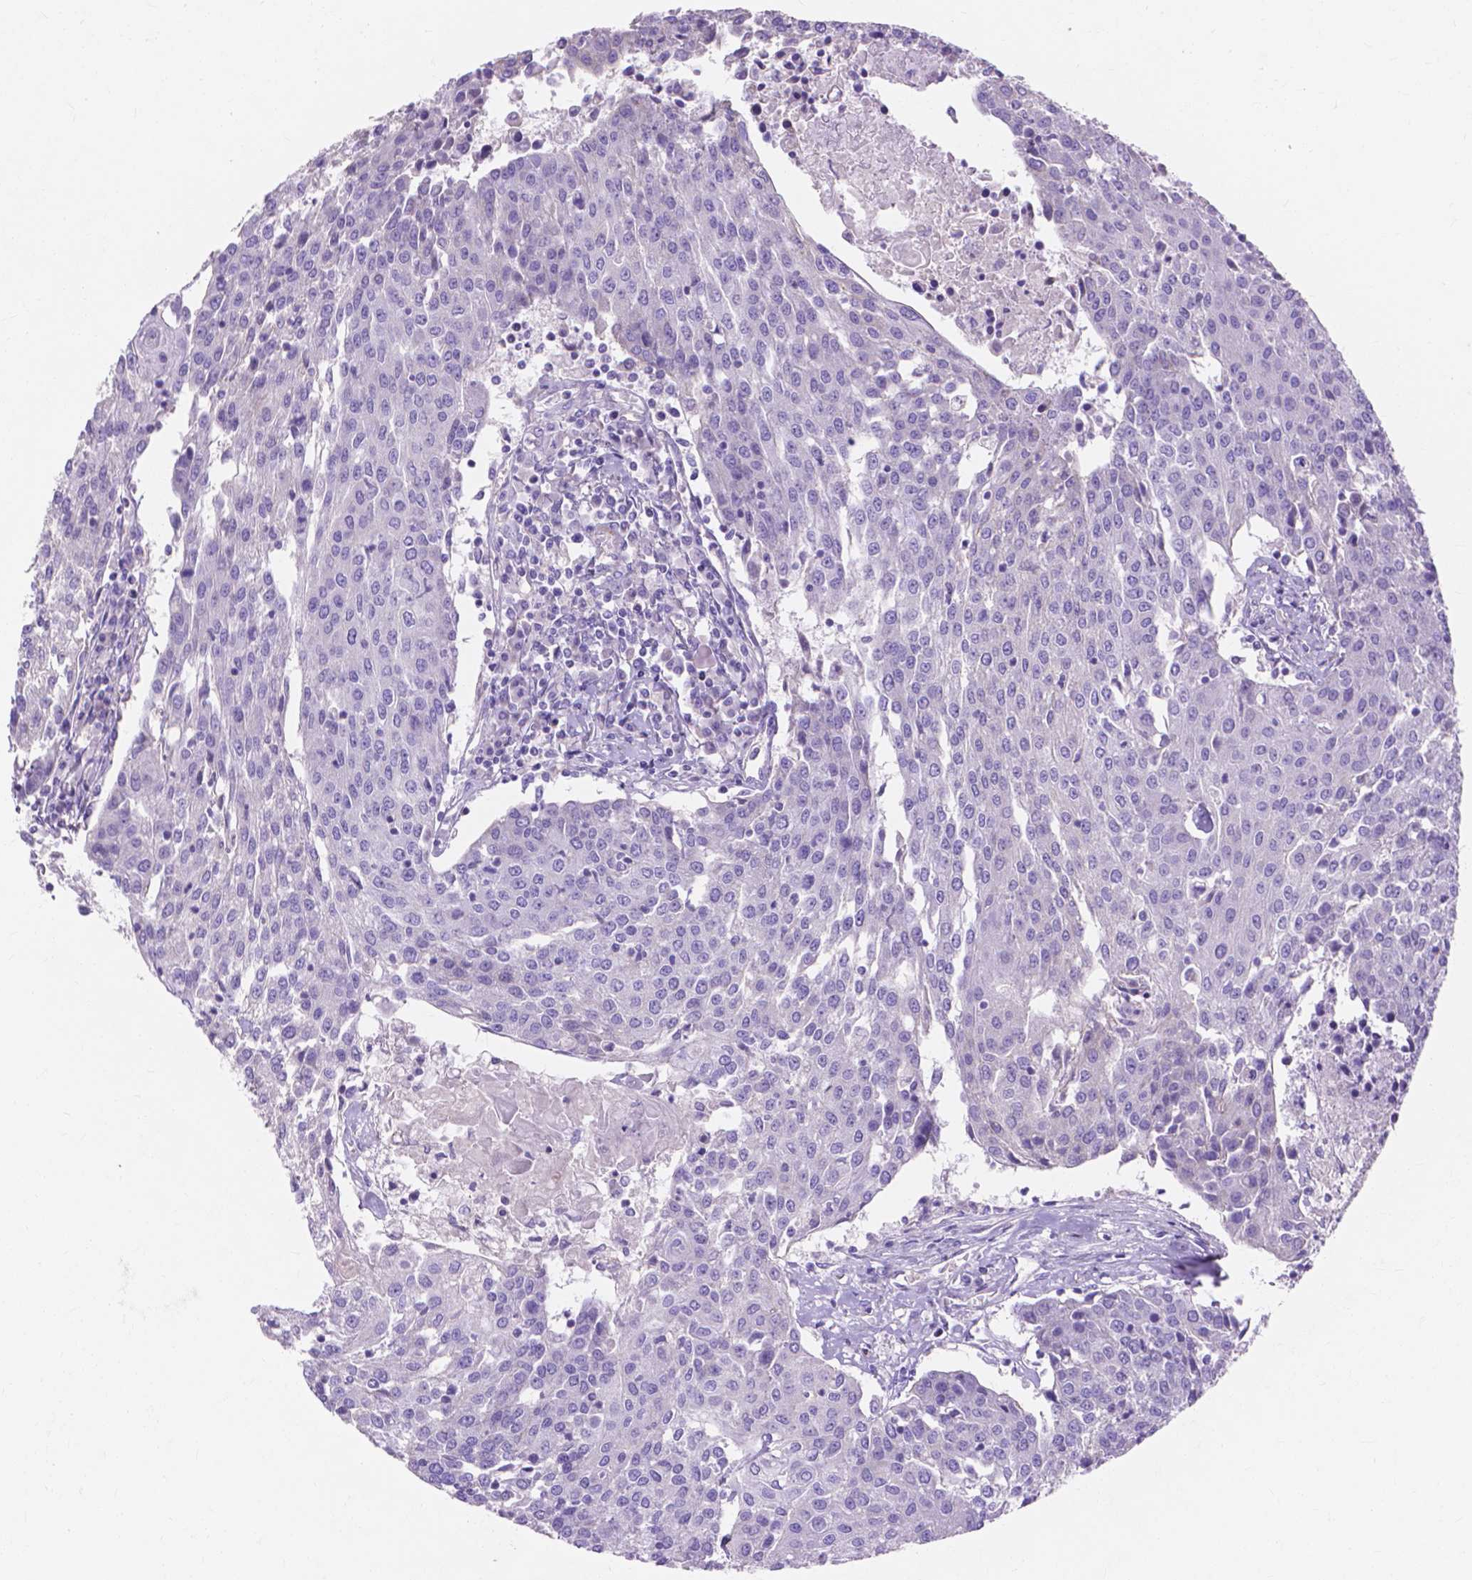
{"staining": {"intensity": "negative", "quantity": "none", "location": "none"}, "tissue": "urothelial cancer", "cell_type": "Tumor cells", "image_type": "cancer", "snomed": [{"axis": "morphology", "description": "Urothelial carcinoma, High grade"}, {"axis": "topography", "description": "Urinary bladder"}], "caption": "High-grade urothelial carcinoma stained for a protein using IHC shows no staining tumor cells.", "gene": "MBLAC1", "patient": {"sex": "female", "age": 85}}